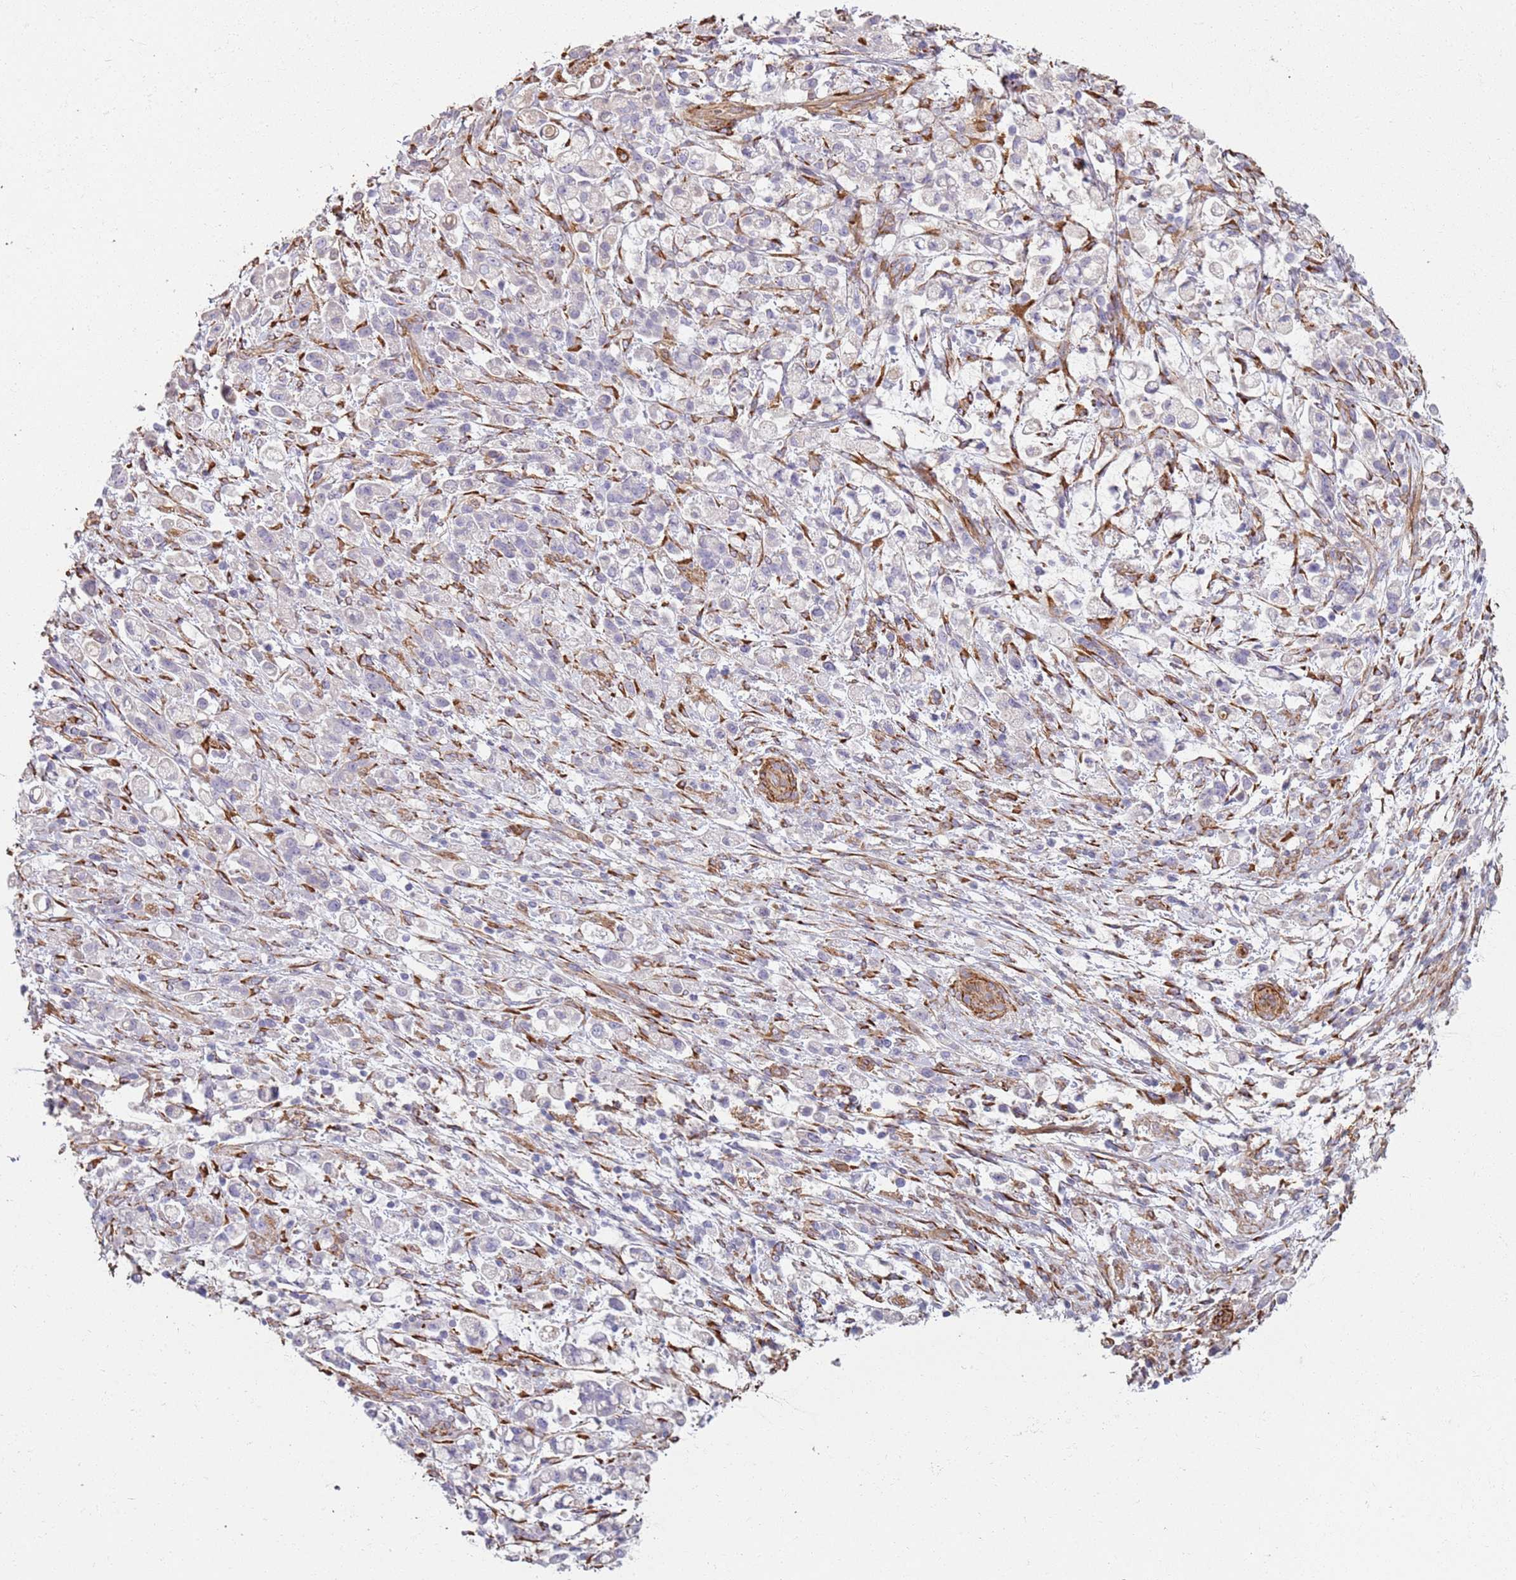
{"staining": {"intensity": "negative", "quantity": "none", "location": "none"}, "tissue": "stomach cancer", "cell_type": "Tumor cells", "image_type": "cancer", "snomed": [{"axis": "morphology", "description": "Adenocarcinoma, NOS"}, {"axis": "topography", "description": "Stomach"}], "caption": "This is an IHC photomicrograph of human stomach adenocarcinoma. There is no positivity in tumor cells.", "gene": "PHLPP2", "patient": {"sex": "female", "age": 60}}